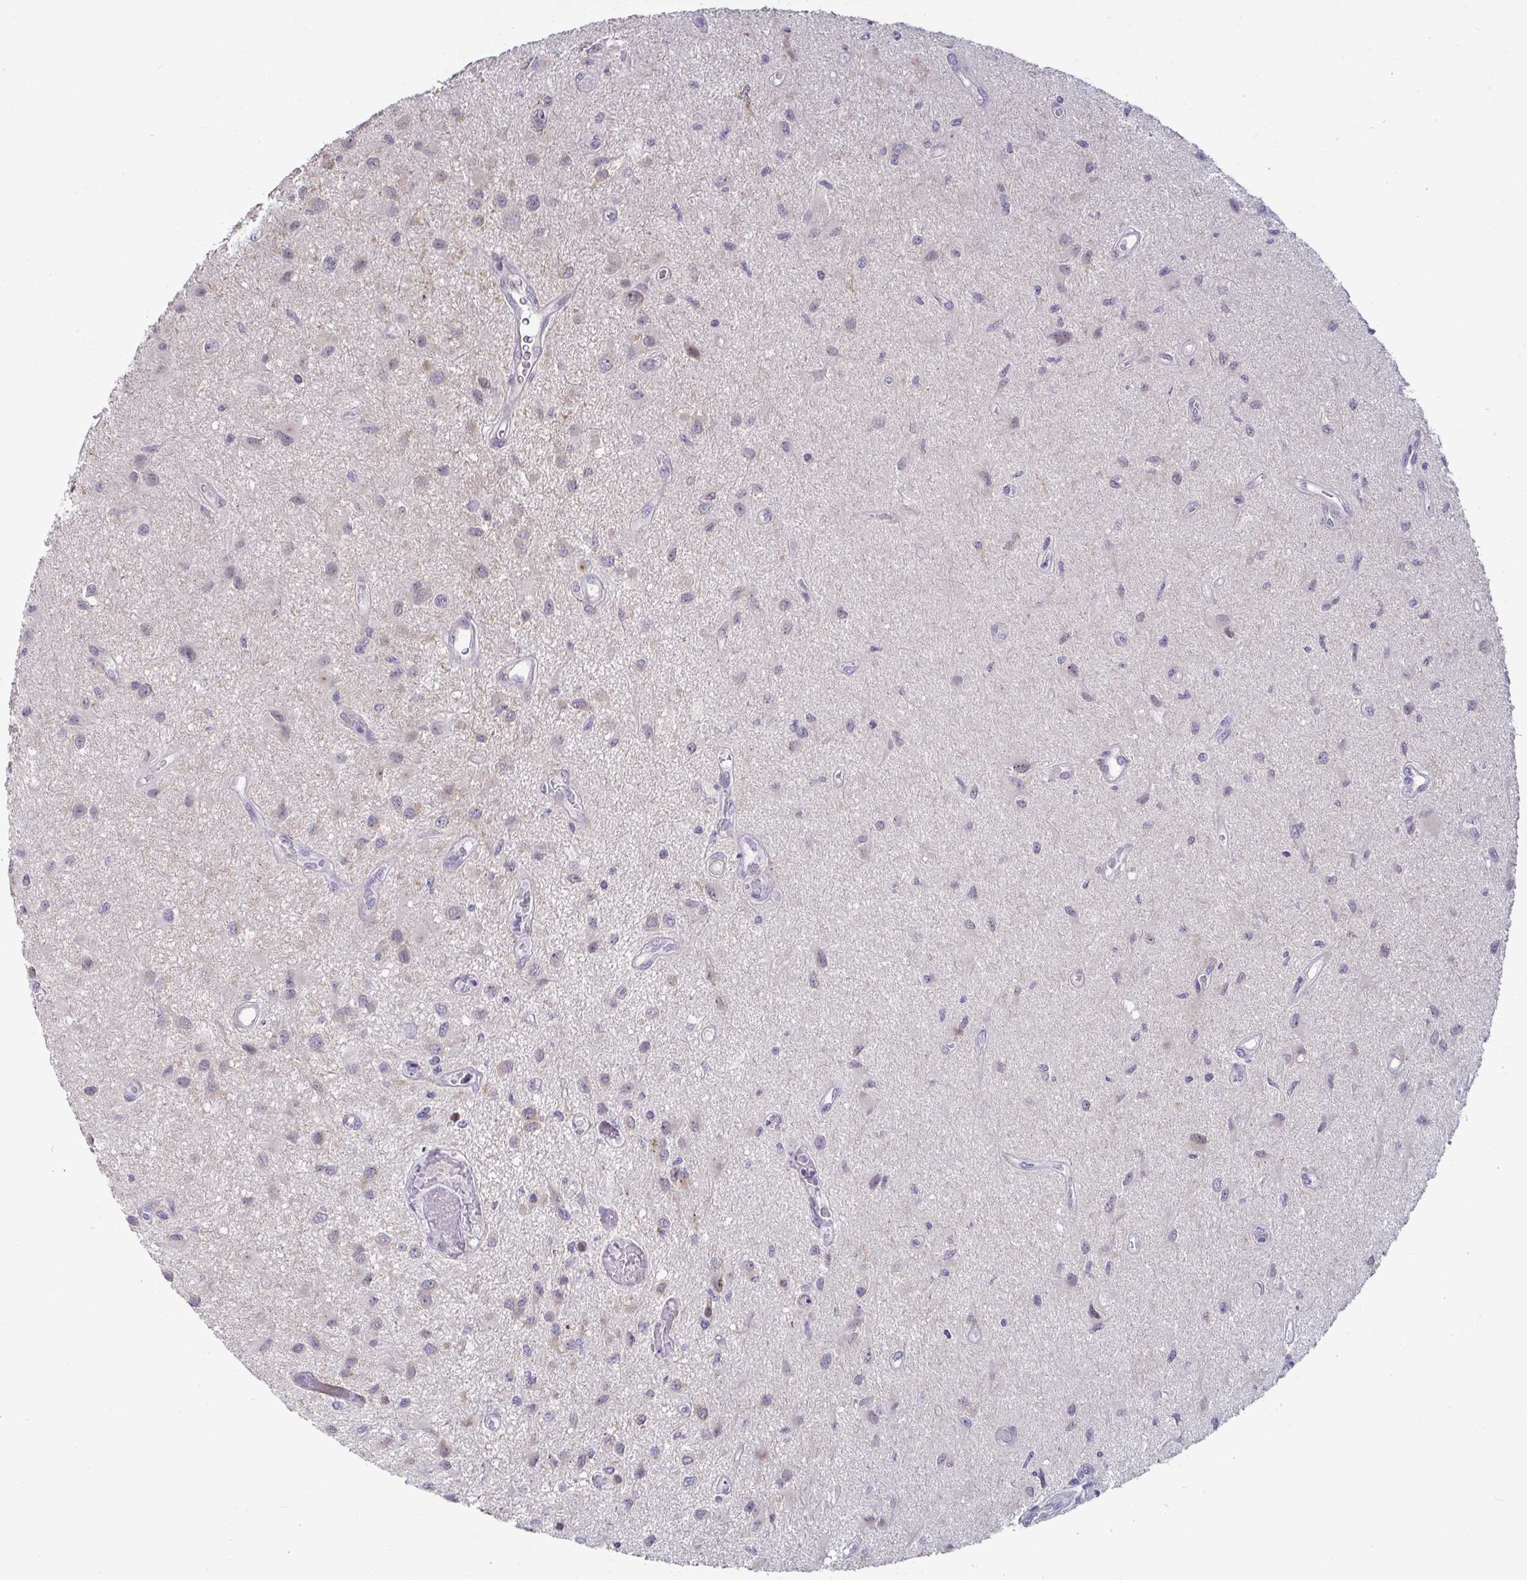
{"staining": {"intensity": "negative", "quantity": "none", "location": "none"}, "tissue": "glioma", "cell_type": "Tumor cells", "image_type": "cancer", "snomed": [{"axis": "morphology", "description": "Glioma, malignant, High grade"}, {"axis": "topography", "description": "Brain"}], "caption": "This is an IHC image of human high-grade glioma (malignant). There is no staining in tumor cells.", "gene": "GSTM1", "patient": {"sex": "male", "age": 67}}